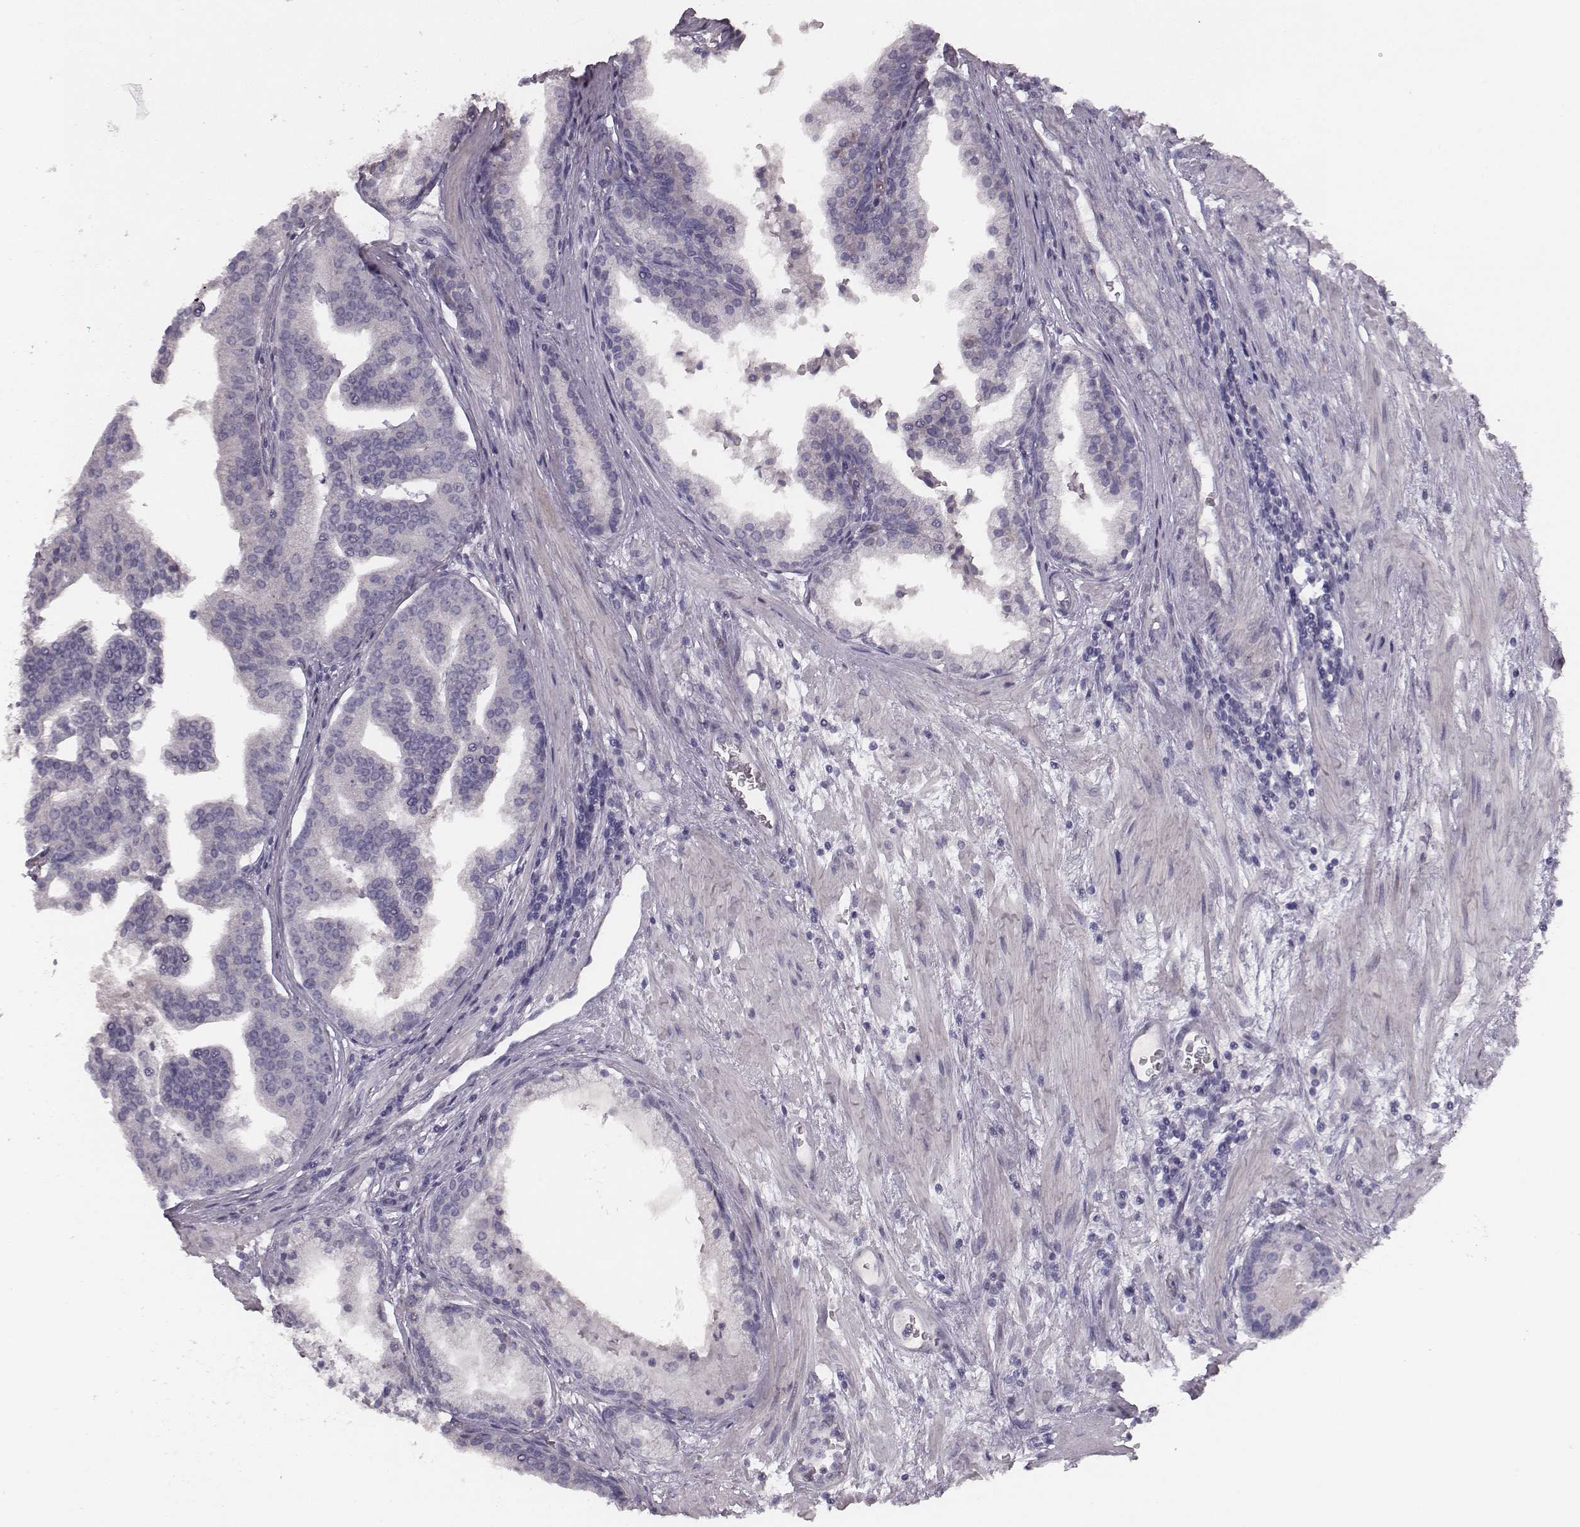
{"staining": {"intensity": "negative", "quantity": "none", "location": "none"}, "tissue": "prostate cancer", "cell_type": "Tumor cells", "image_type": "cancer", "snomed": [{"axis": "morphology", "description": "Adenocarcinoma, NOS"}, {"axis": "topography", "description": "Prostate and seminal vesicle, NOS"}, {"axis": "topography", "description": "Prostate"}], "caption": "This is a micrograph of immunohistochemistry (IHC) staining of prostate cancer, which shows no positivity in tumor cells.", "gene": "MYH6", "patient": {"sex": "male", "age": 44}}